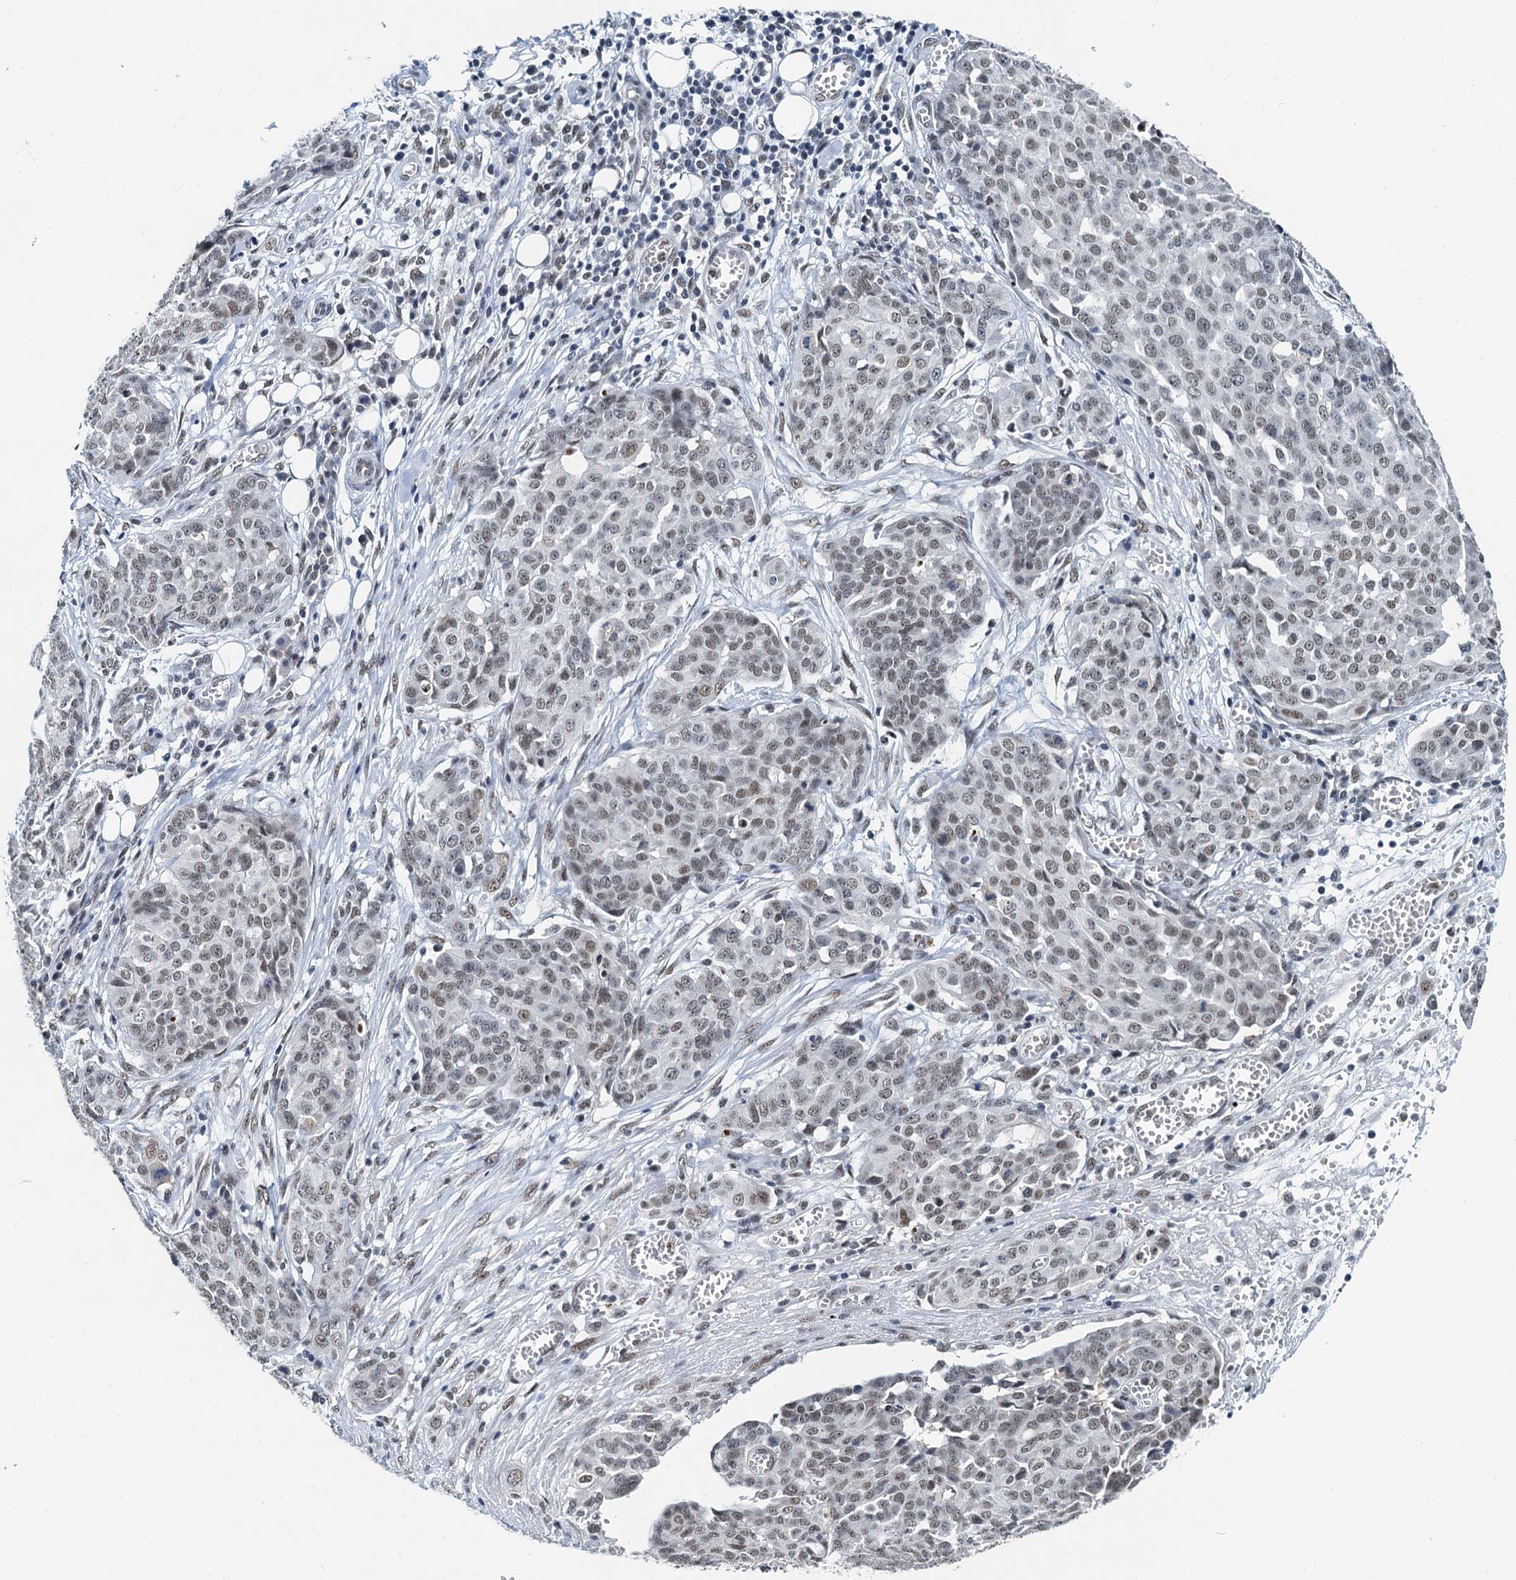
{"staining": {"intensity": "weak", "quantity": ">75%", "location": "nuclear"}, "tissue": "ovarian cancer", "cell_type": "Tumor cells", "image_type": "cancer", "snomed": [{"axis": "morphology", "description": "Cystadenocarcinoma, serous, NOS"}, {"axis": "topography", "description": "Soft tissue"}, {"axis": "topography", "description": "Ovary"}], "caption": "This photomicrograph exhibits ovarian serous cystadenocarcinoma stained with immunohistochemistry to label a protein in brown. The nuclear of tumor cells show weak positivity for the protein. Nuclei are counter-stained blue.", "gene": "SNRPD1", "patient": {"sex": "female", "age": 57}}